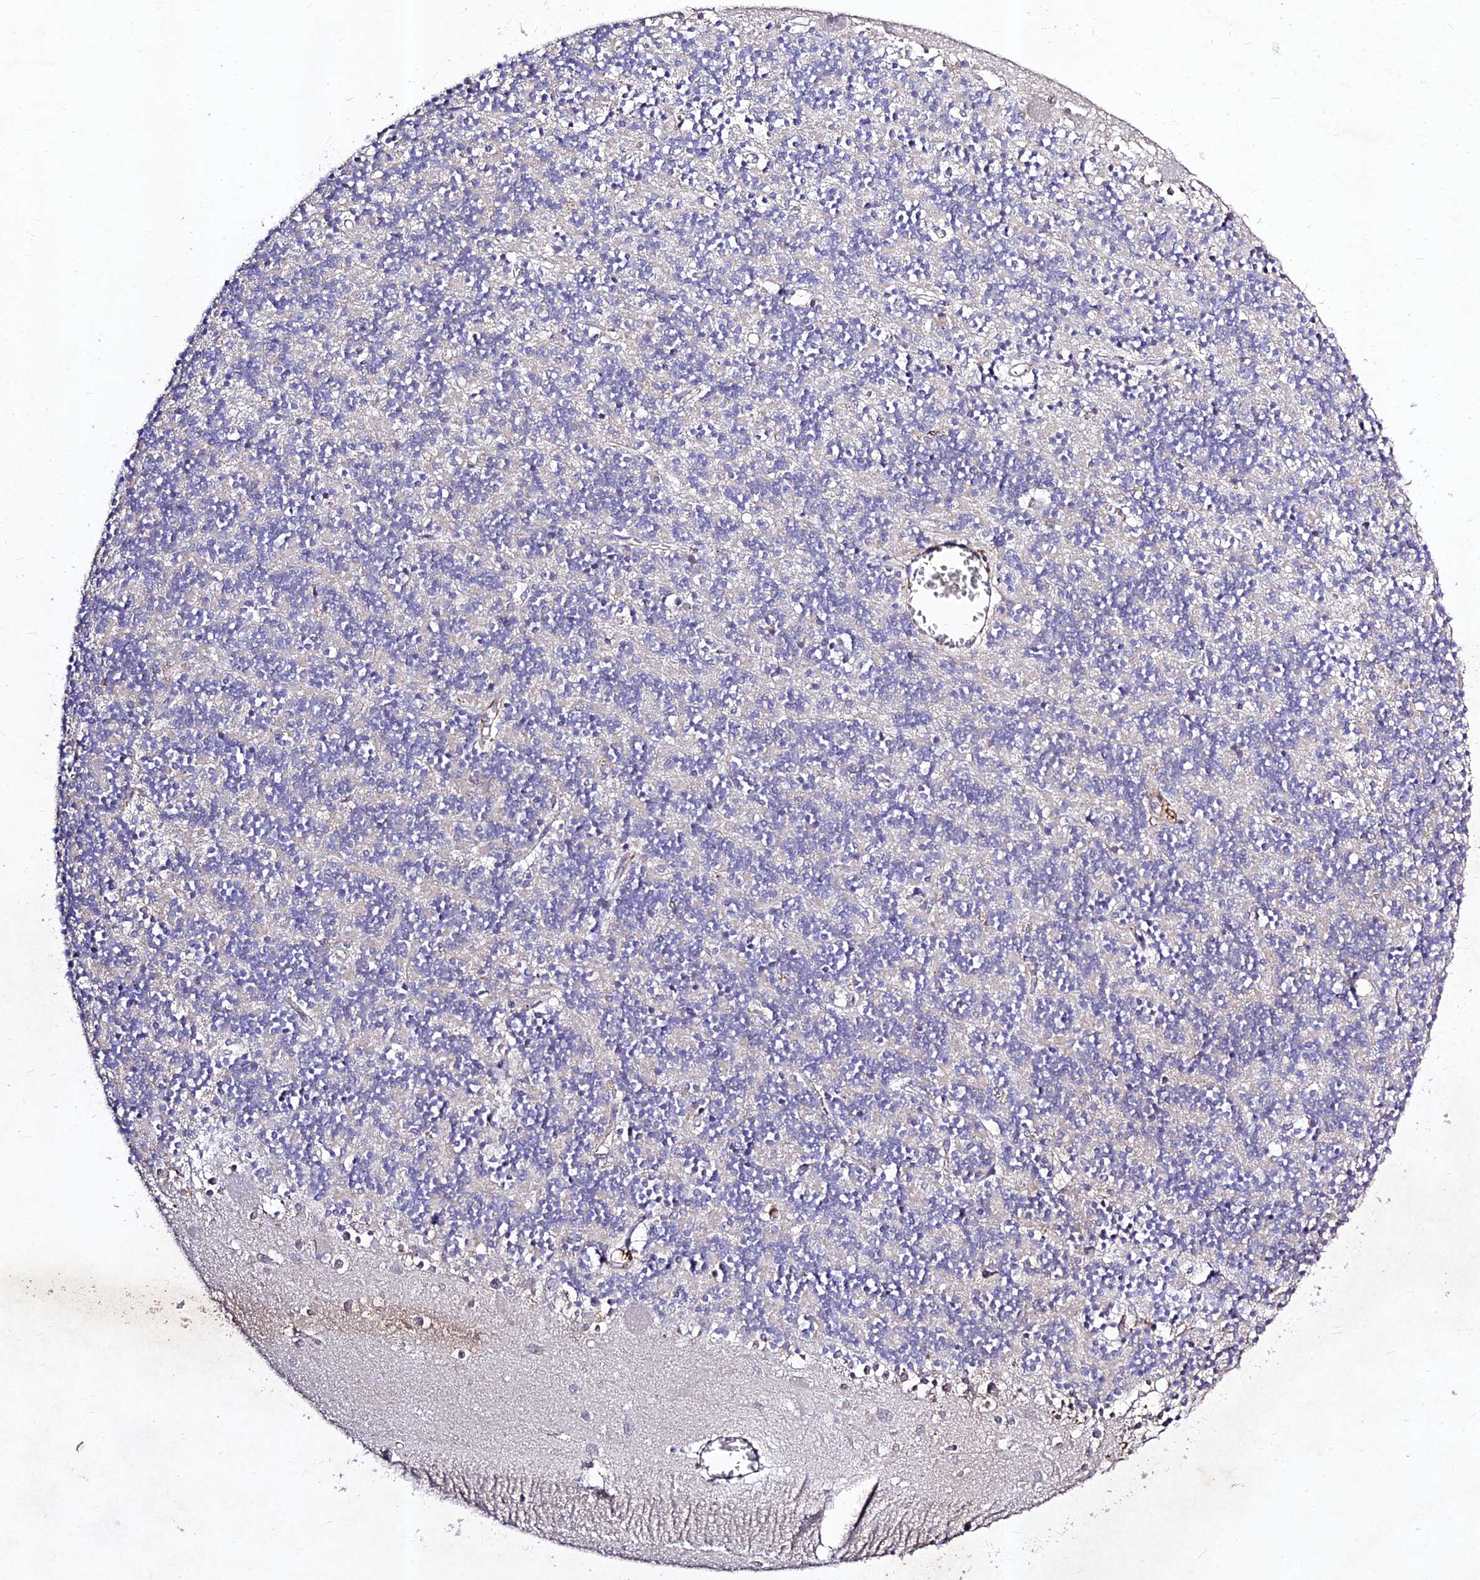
{"staining": {"intensity": "negative", "quantity": "none", "location": "none"}, "tissue": "cerebellum", "cell_type": "Cells in granular layer", "image_type": "normal", "snomed": [{"axis": "morphology", "description": "Normal tissue, NOS"}, {"axis": "topography", "description": "Cerebellum"}], "caption": "The histopathology image shows no significant staining in cells in granular layer of cerebellum.", "gene": "RAVER1", "patient": {"sex": "male", "age": 54}}